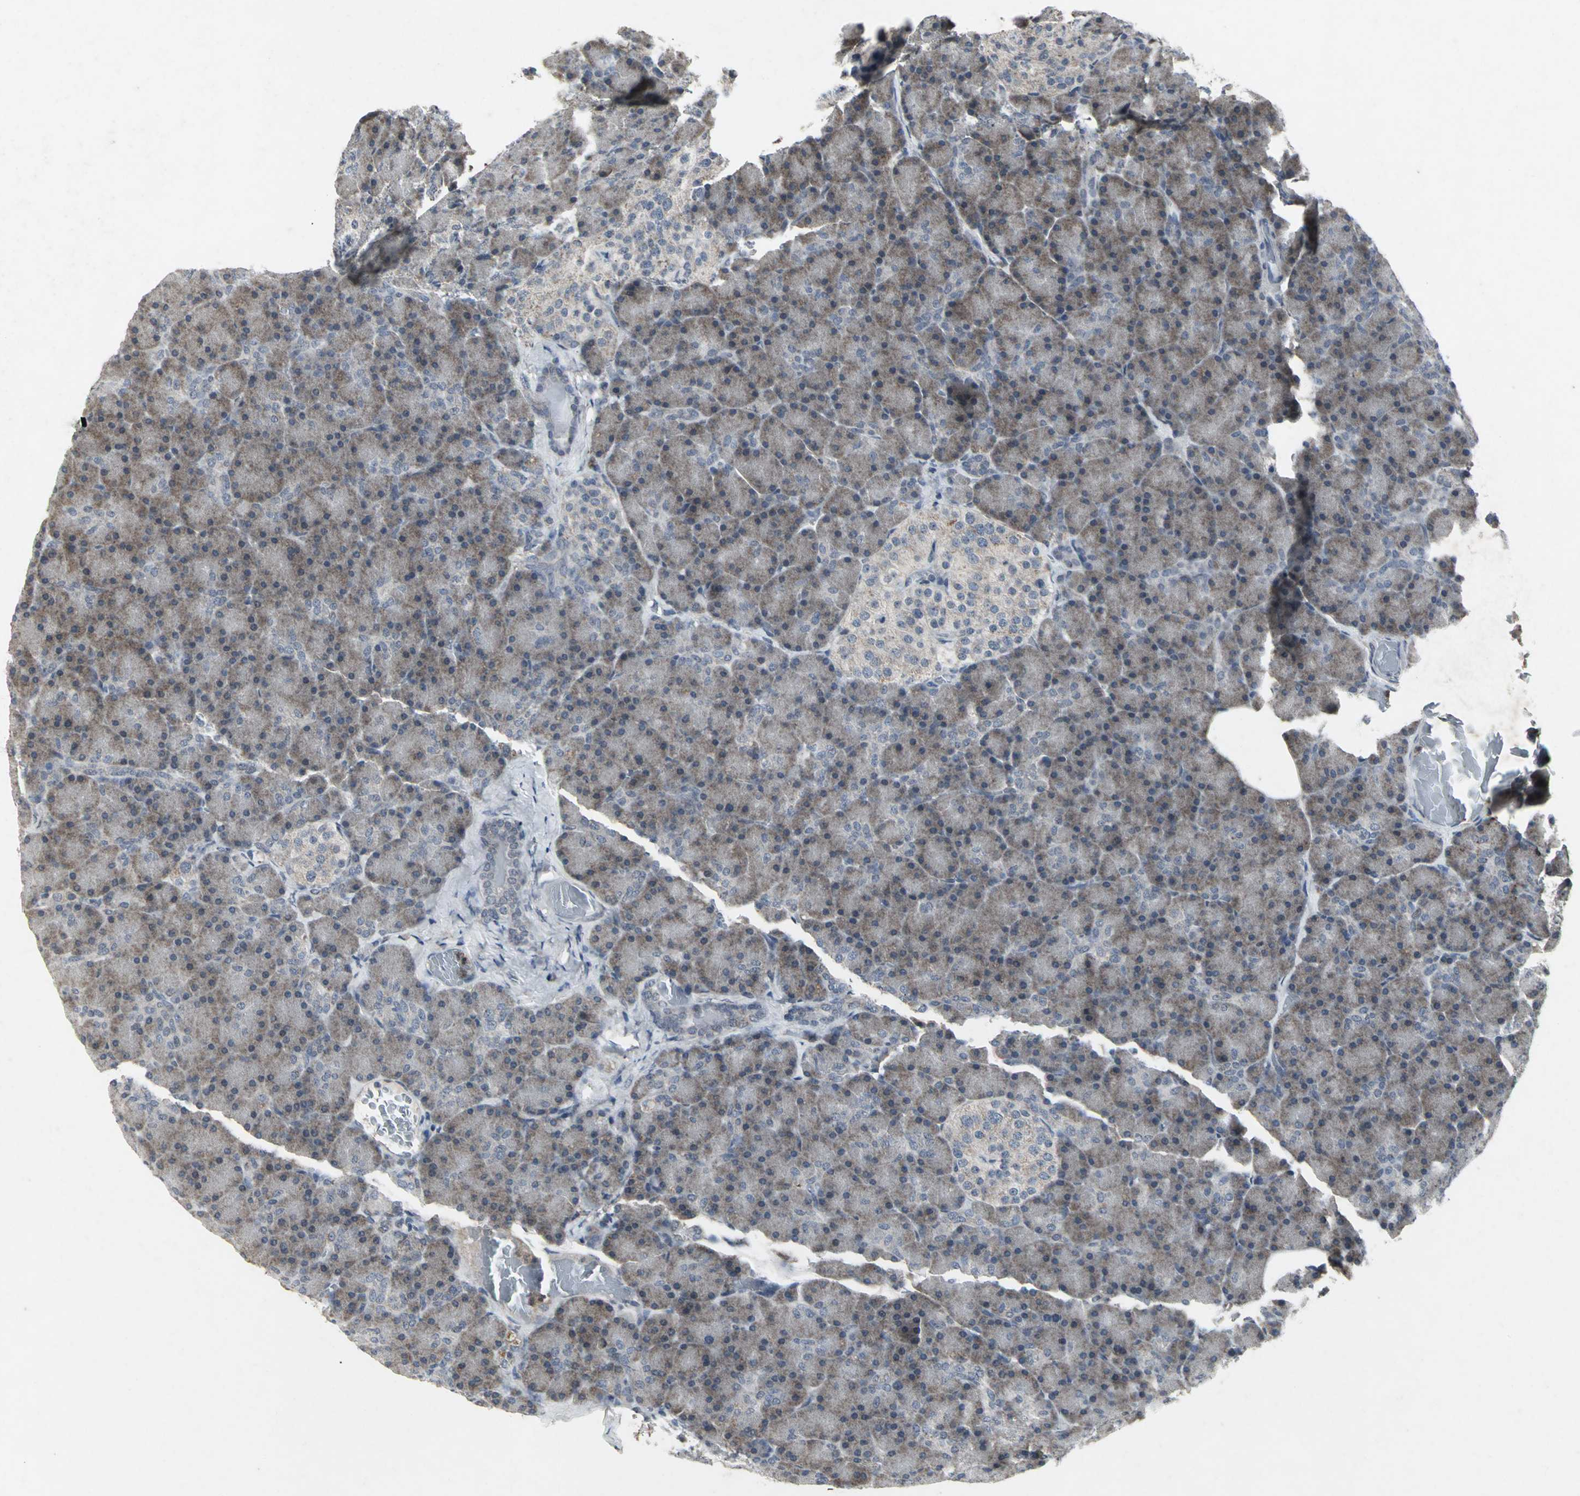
{"staining": {"intensity": "strong", "quantity": ">75%", "location": "cytoplasmic/membranous"}, "tissue": "pancreas", "cell_type": "Exocrine glandular cells", "image_type": "normal", "snomed": [{"axis": "morphology", "description": "Normal tissue, NOS"}, {"axis": "topography", "description": "Pancreas"}], "caption": "A high amount of strong cytoplasmic/membranous expression is identified in approximately >75% of exocrine glandular cells in benign pancreas.", "gene": "BMP4", "patient": {"sex": "female", "age": 43}}